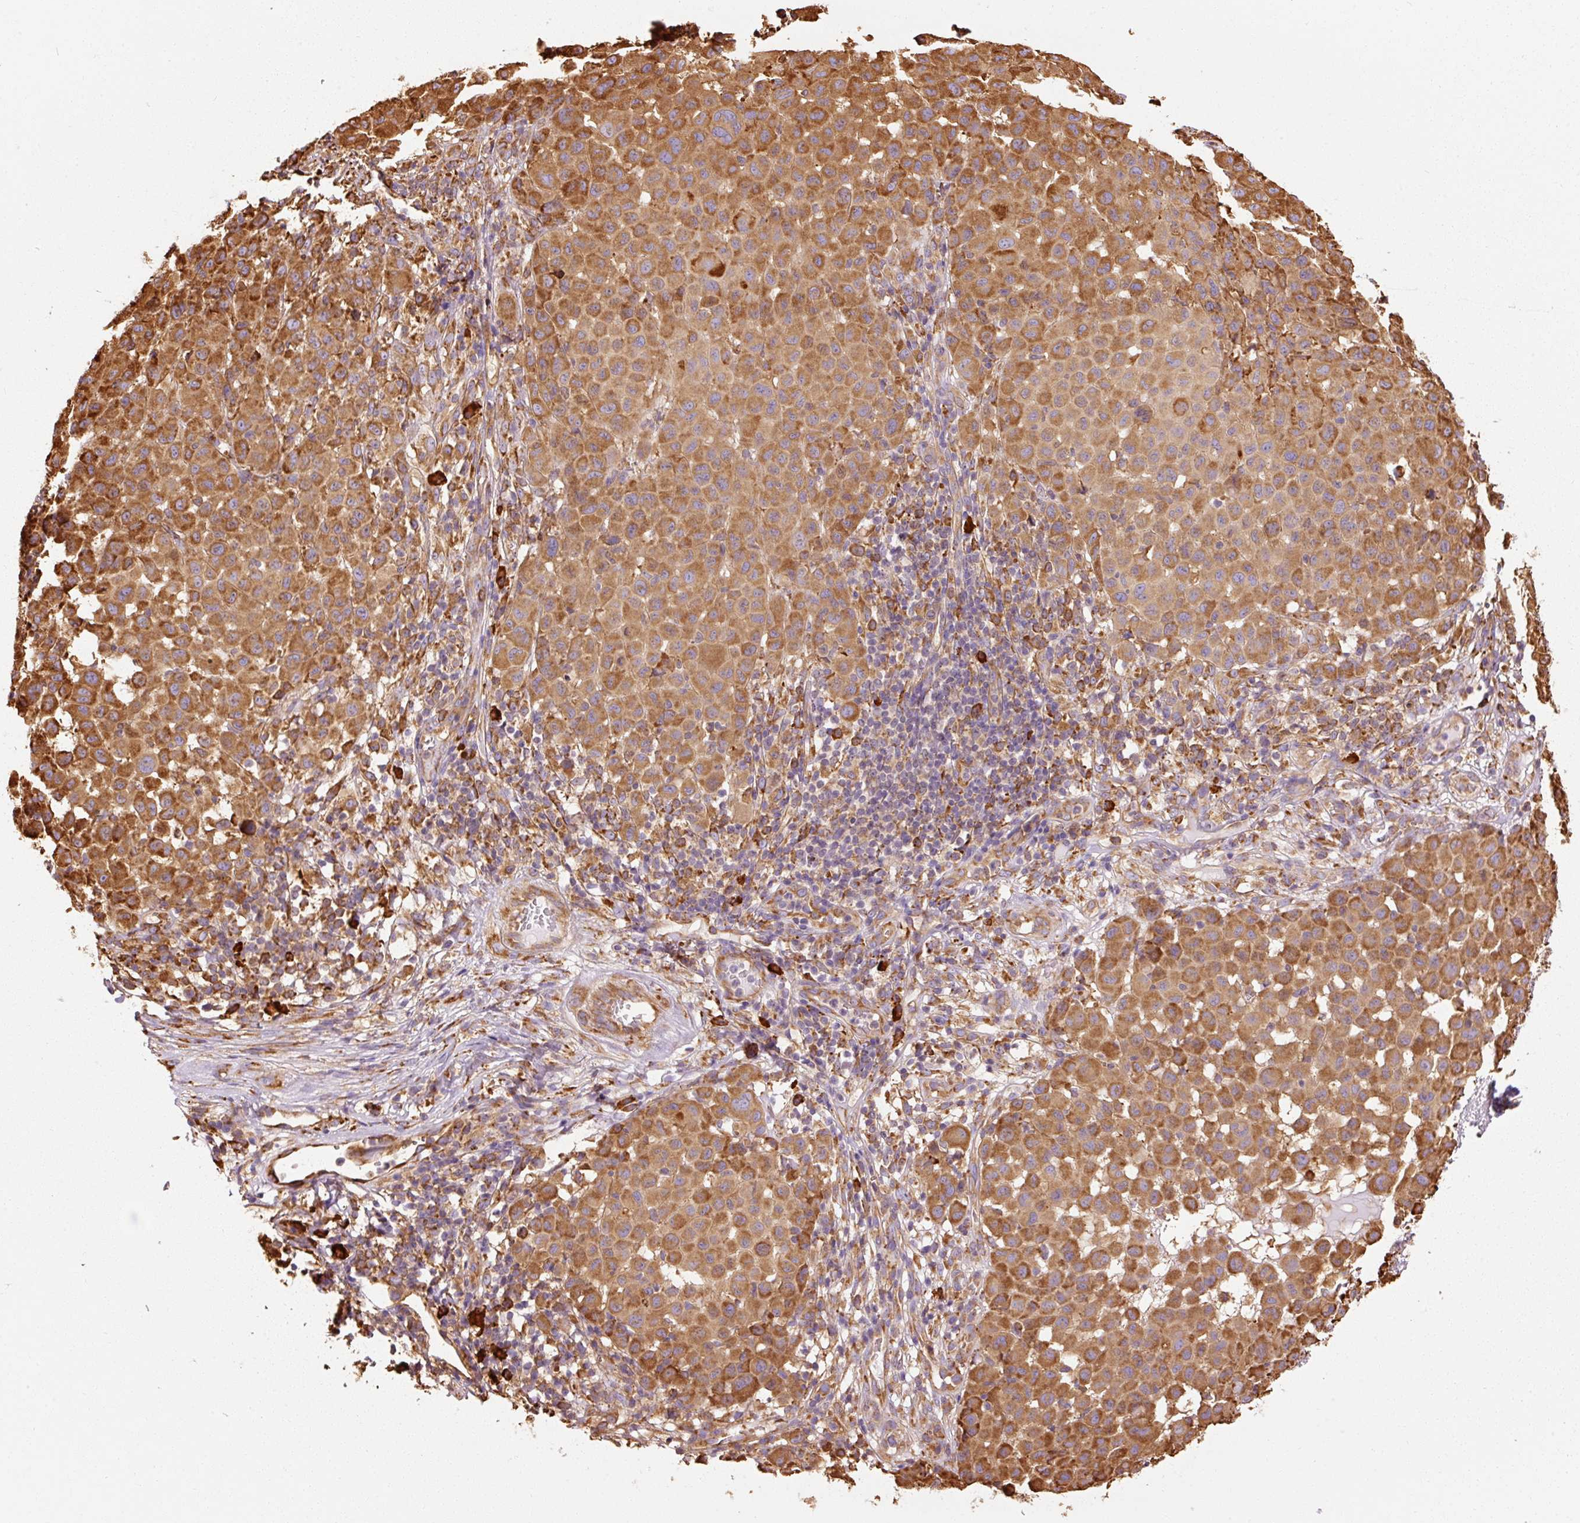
{"staining": {"intensity": "strong", "quantity": ">75%", "location": "cytoplasmic/membranous"}, "tissue": "melanoma", "cell_type": "Tumor cells", "image_type": "cancer", "snomed": [{"axis": "morphology", "description": "Malignant melanoma, NOS"}, {"axis": "topography", "description": "Skin"}], "caption": "A brown stain highlights strong cytoplasmic/membranous expression of a protein in human malignant melanoma tumor cells. (DAB IHC with brightfield microscopy, high magnification).", "gene": "KLC1", "patient": {"sex": "male", "age": 73}}